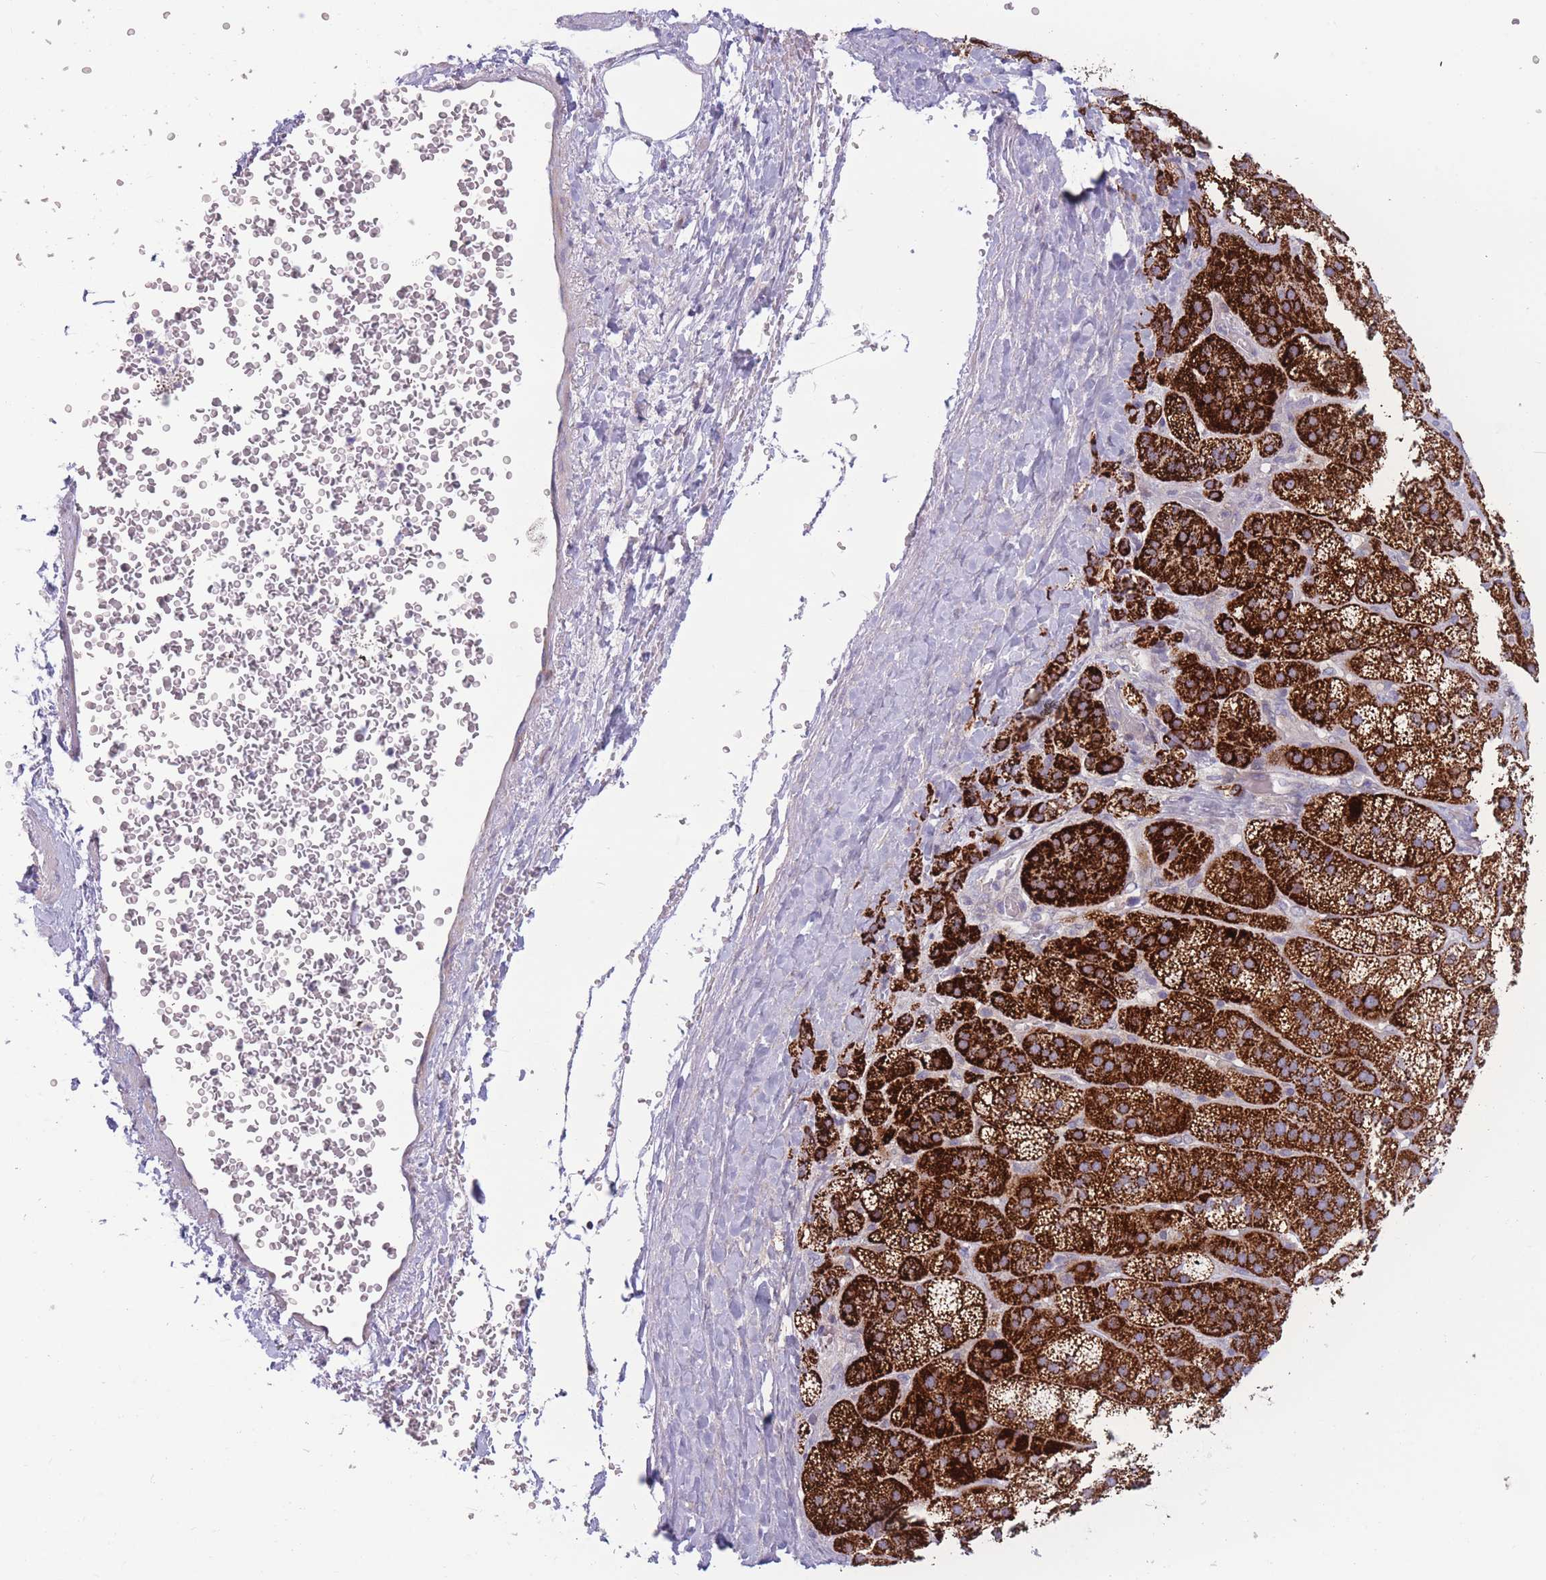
{"staining": {"intensity": "strong", "quantity": ">75%", "location": "cytoplasmic/membranous"}, "tissue": "adrenal gland", "cell_type": "Glandular cells", "image_type": "normal", "snomed": [{"axis": "morphology", "description": "Normal tissue, NOS"}, {"axis": "topography", "description": "Adrenal gland"}], "caption": "Immunohistochemical staining of normal human adrenal gland displays strong cytoplasmic/membranous protein positivity in approximately >75% of glandular cells. The staining was performed using DAB (3,3'-diaminobenzidine) to visualize the protein expression in brown, while the nuclei were stained in blue with hematoxylin (Magnification: 20x).", "gene": "PDE4A", "patient": {"sex": "female", "age": 70}}